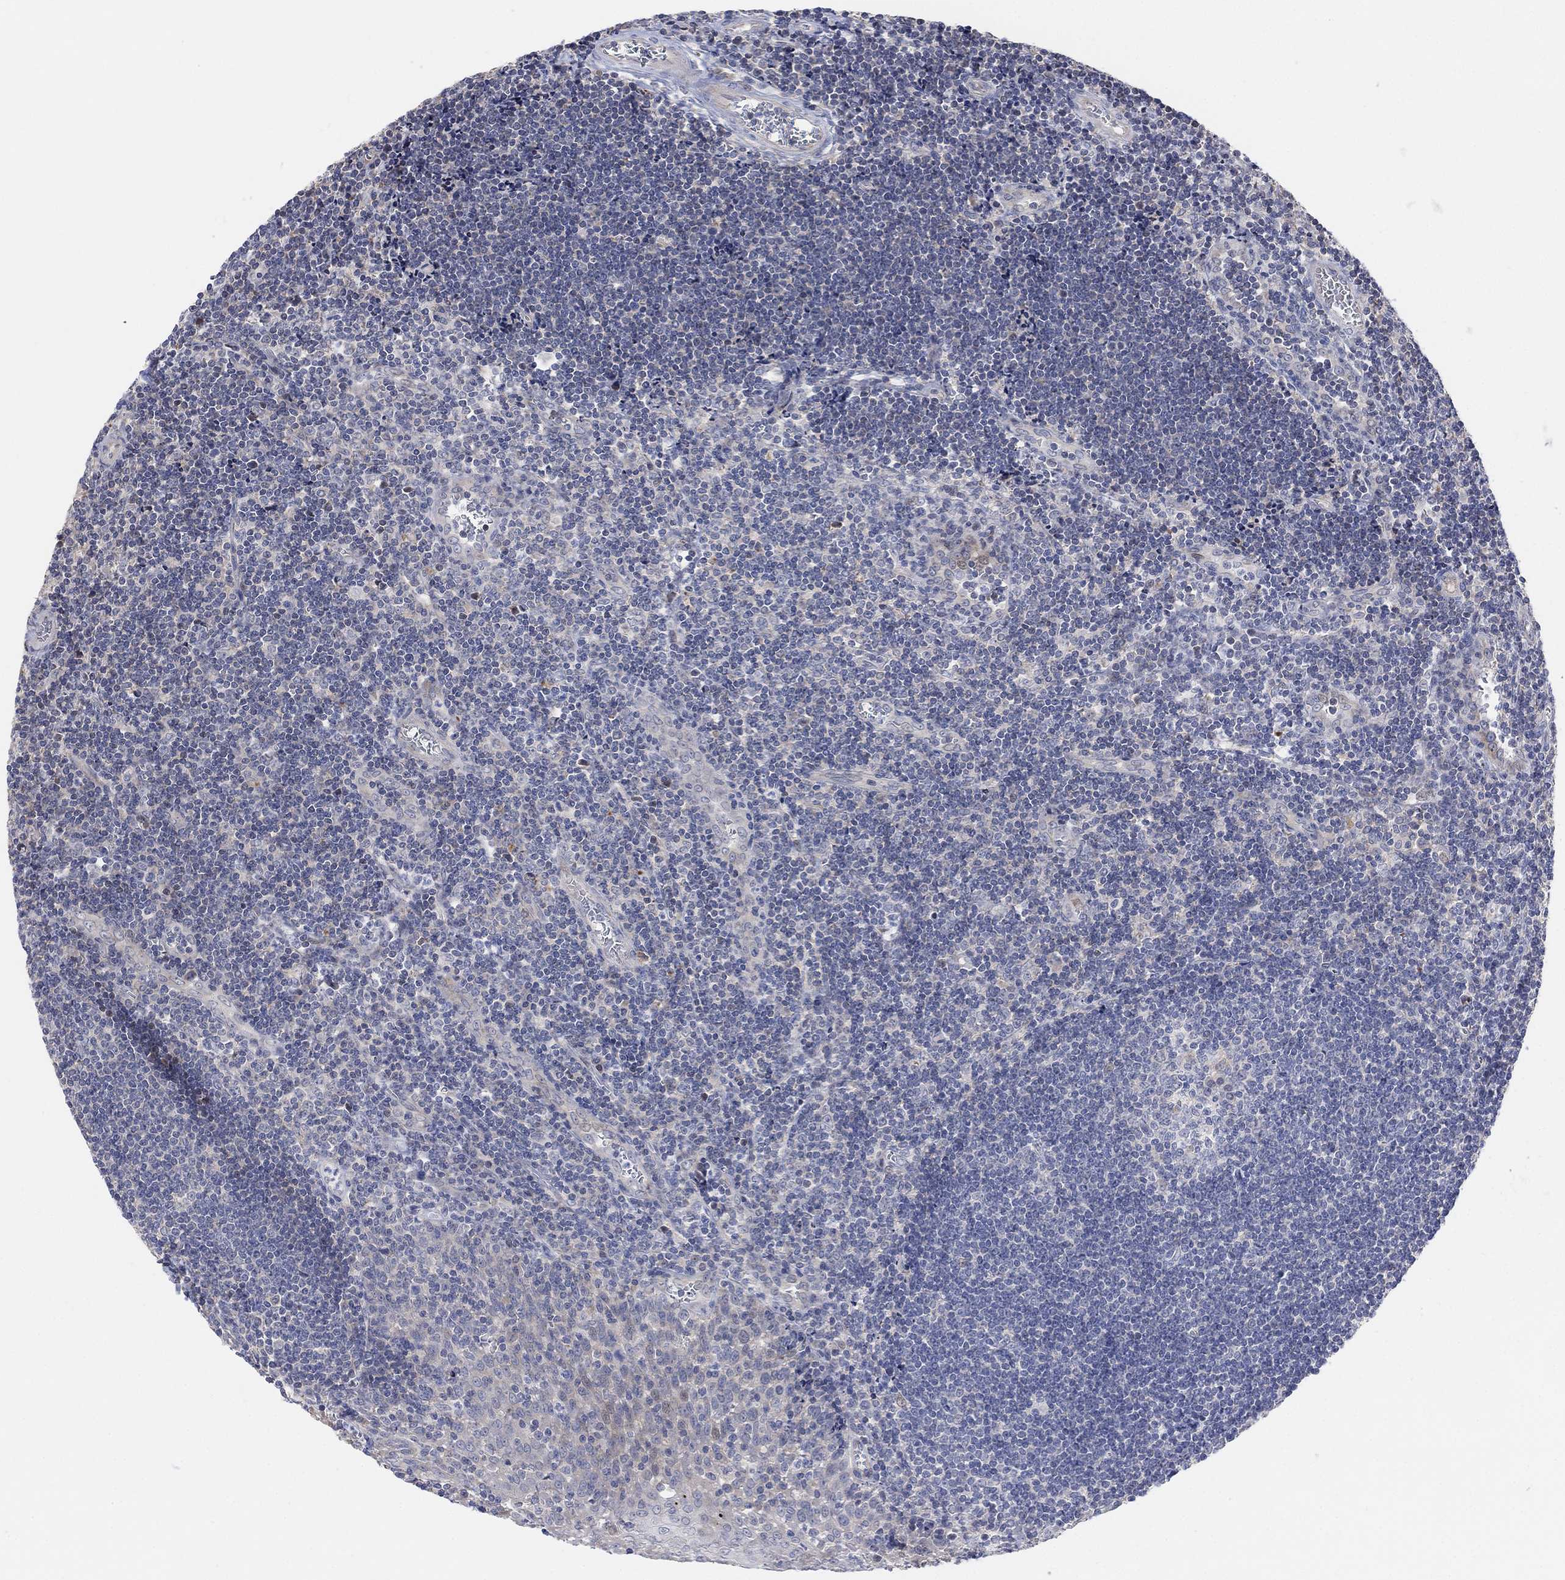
{"staining": {"intensity": "negative", "quantity": "none", "location": "none"}, "tissue": "tonsil", "cell_type": "Germinal center cells", "image_type": "normal", "snomed": [{"axis": "morphology", "description": "Normal tissue, NOS"}, {"axis": "topography", "description": "Tonsil"}], "caption": "This photomicrograph is of normal tonsil stained with immunohistochemistry to label a protein in brown with the nuclei are counter-stained blue. There is no expression in germinal center cells. The staining is performed using DAB brown chromogen with nuclei counter-stained in using hematoxylin.", "gene": "CNTF", "patient": {"sex": "male", "age": 33}}